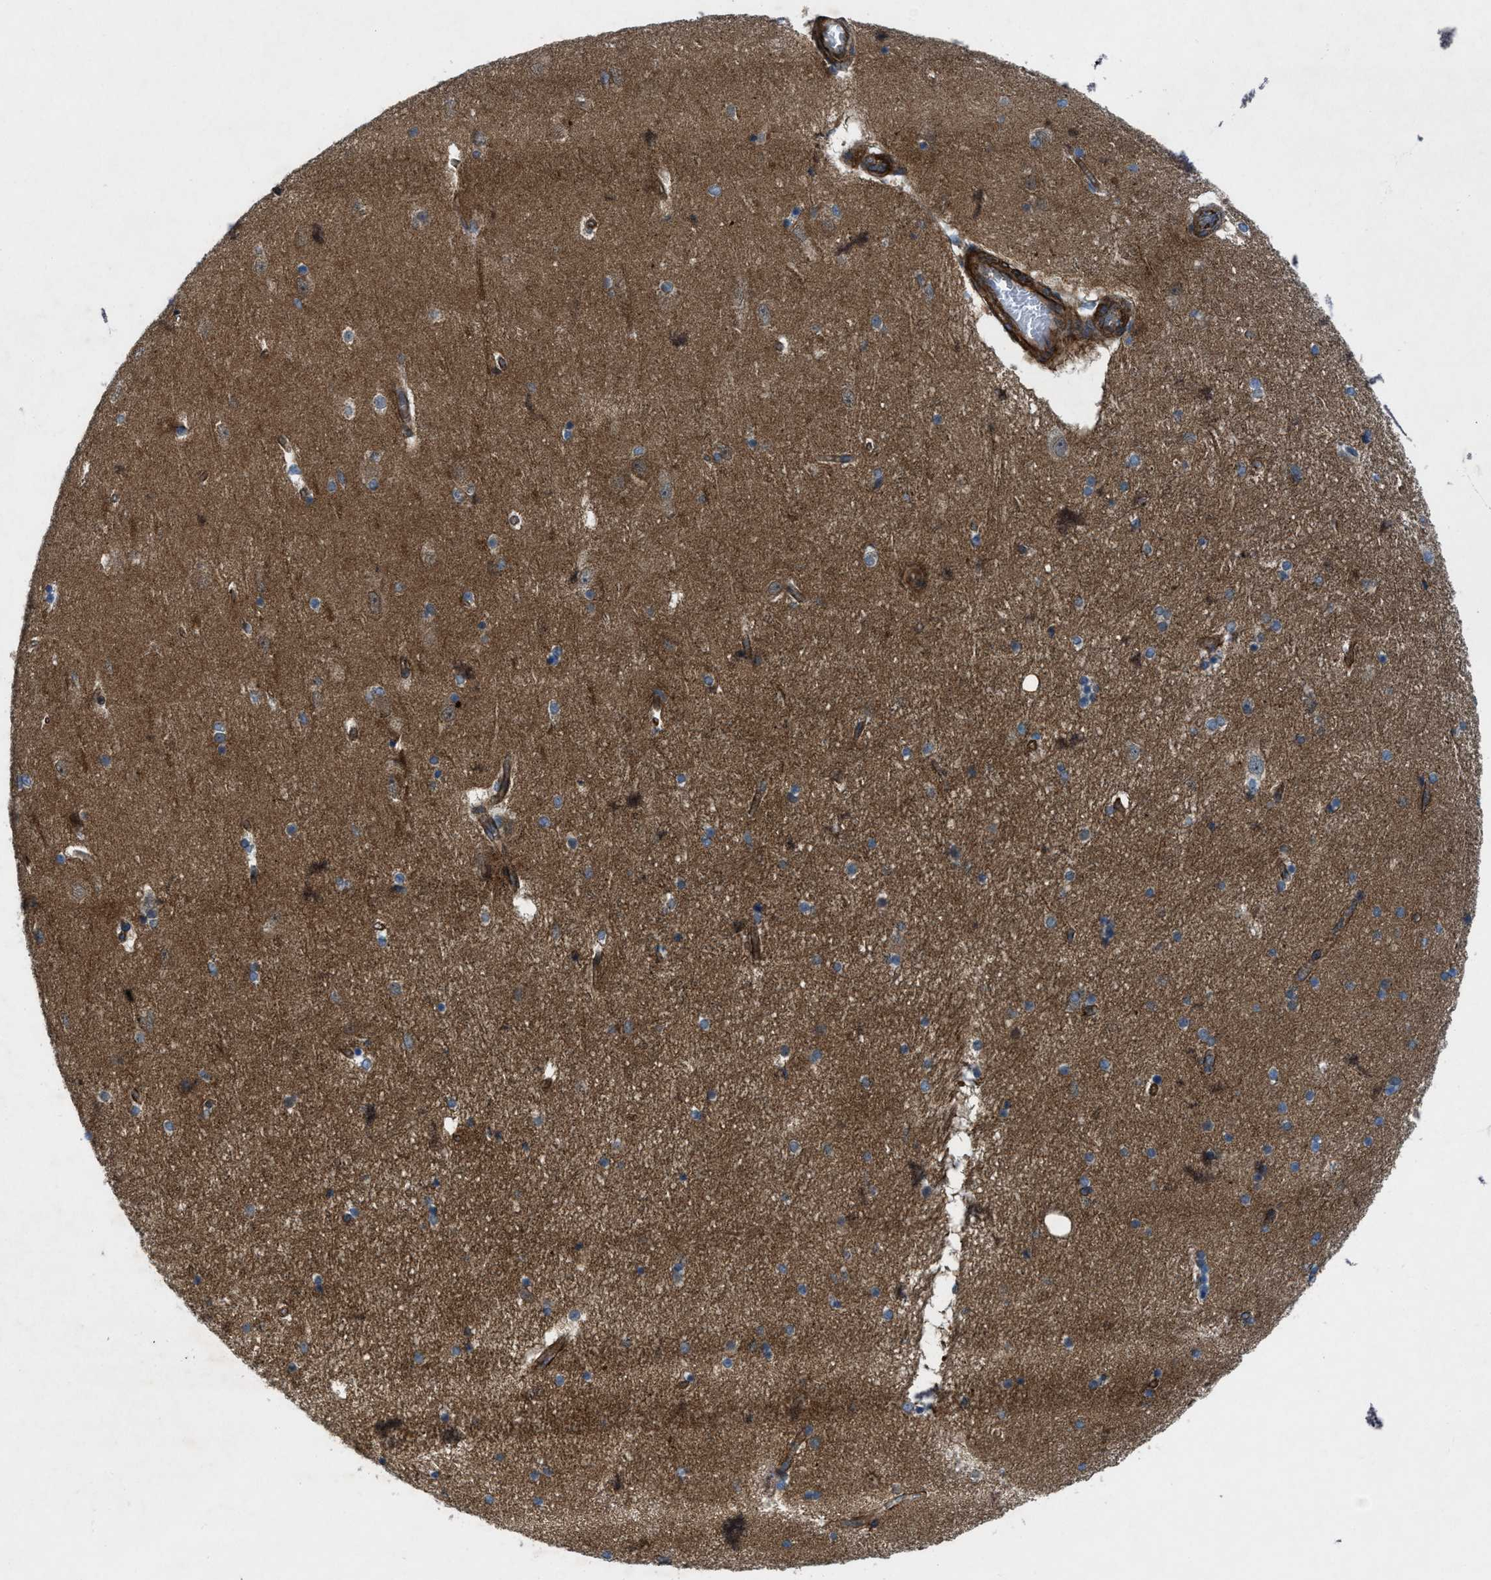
{"staining": {"intensity": "moderate", "quantity": ">75%", "location": "cytoplasmic/membranous"}, "tissue": "hippocampus", "cell_type": "Glial cells", "image_type": "normal", "snomed": [{"axis": "morphology", "description": "Normal tissue, NOS"}, {"axis": "topography", "description": "Hippocampus"}], "caption": "Glial cells demonstrate medium levels of moderate cytoplasmic/membranous staining in approximately >75% of cells in normal human hippocampus. (DAB = brown stain, brightfield microscopy at high magnification).", "gene": "URGCP", "patient": {"sex": "female", "age": 54}}